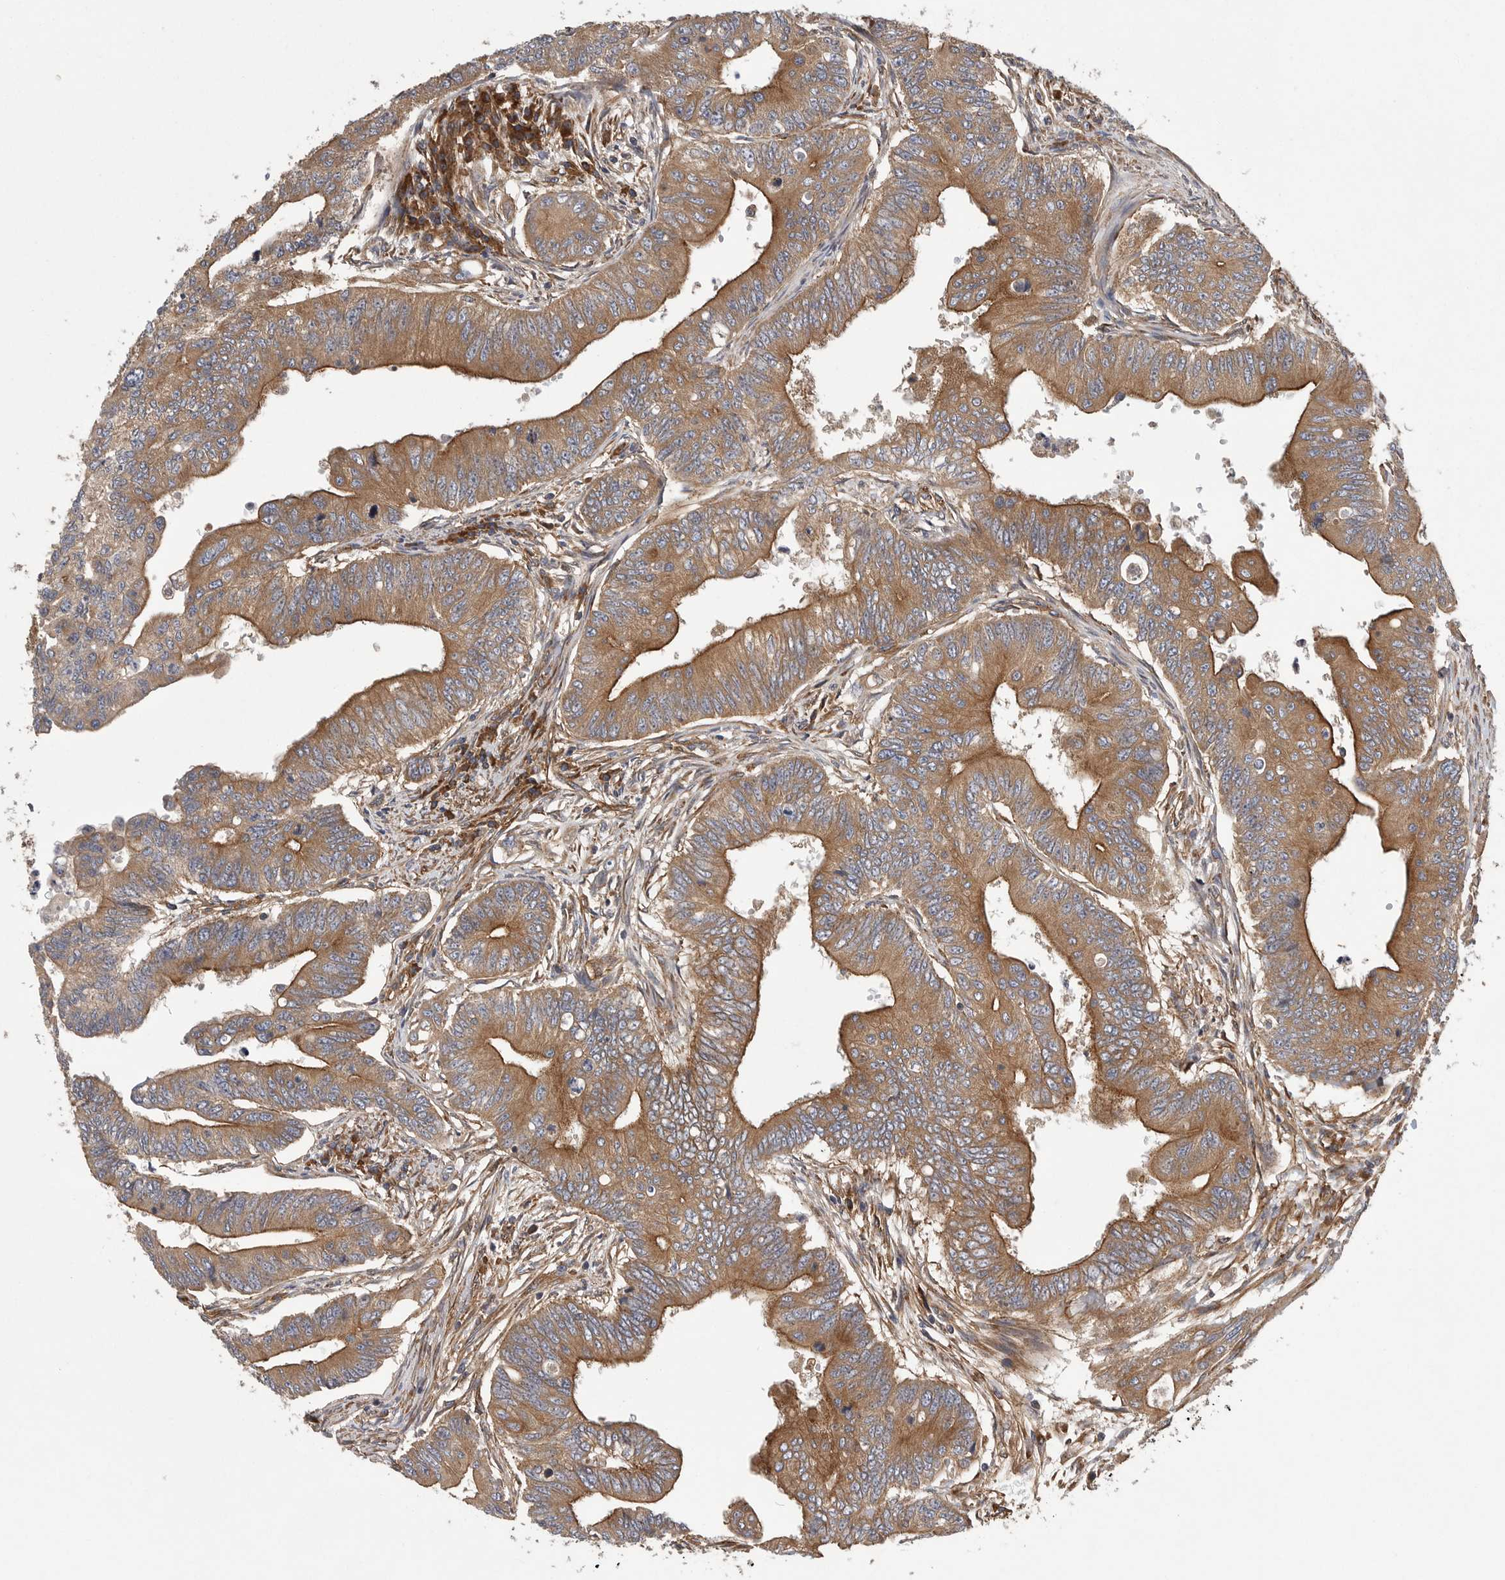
{"staining": {"intensity": "moderate", "quantity": ">75%", "location": "cytoplasmic/membranous"}, "tissue": "colorectal cancer", "cell_type": "Tumor cells", "image_type": "cancer", "snomed": [{"axis": "morphology", "description": "Adenoma, NOS"}, {"axis": "morphology", "description": "Adenocarcinoma, NOS"}, {"axis": "topography", "description": "Colon"}], "caption": "Colorectal cancer was stained to show a protein in brown. There is medium levels of moderate cytoplasmic/membranous staining in about >75% of tumor cells.", "gene": "OXR1", "patient": {"sex": "male", "age": 79}}